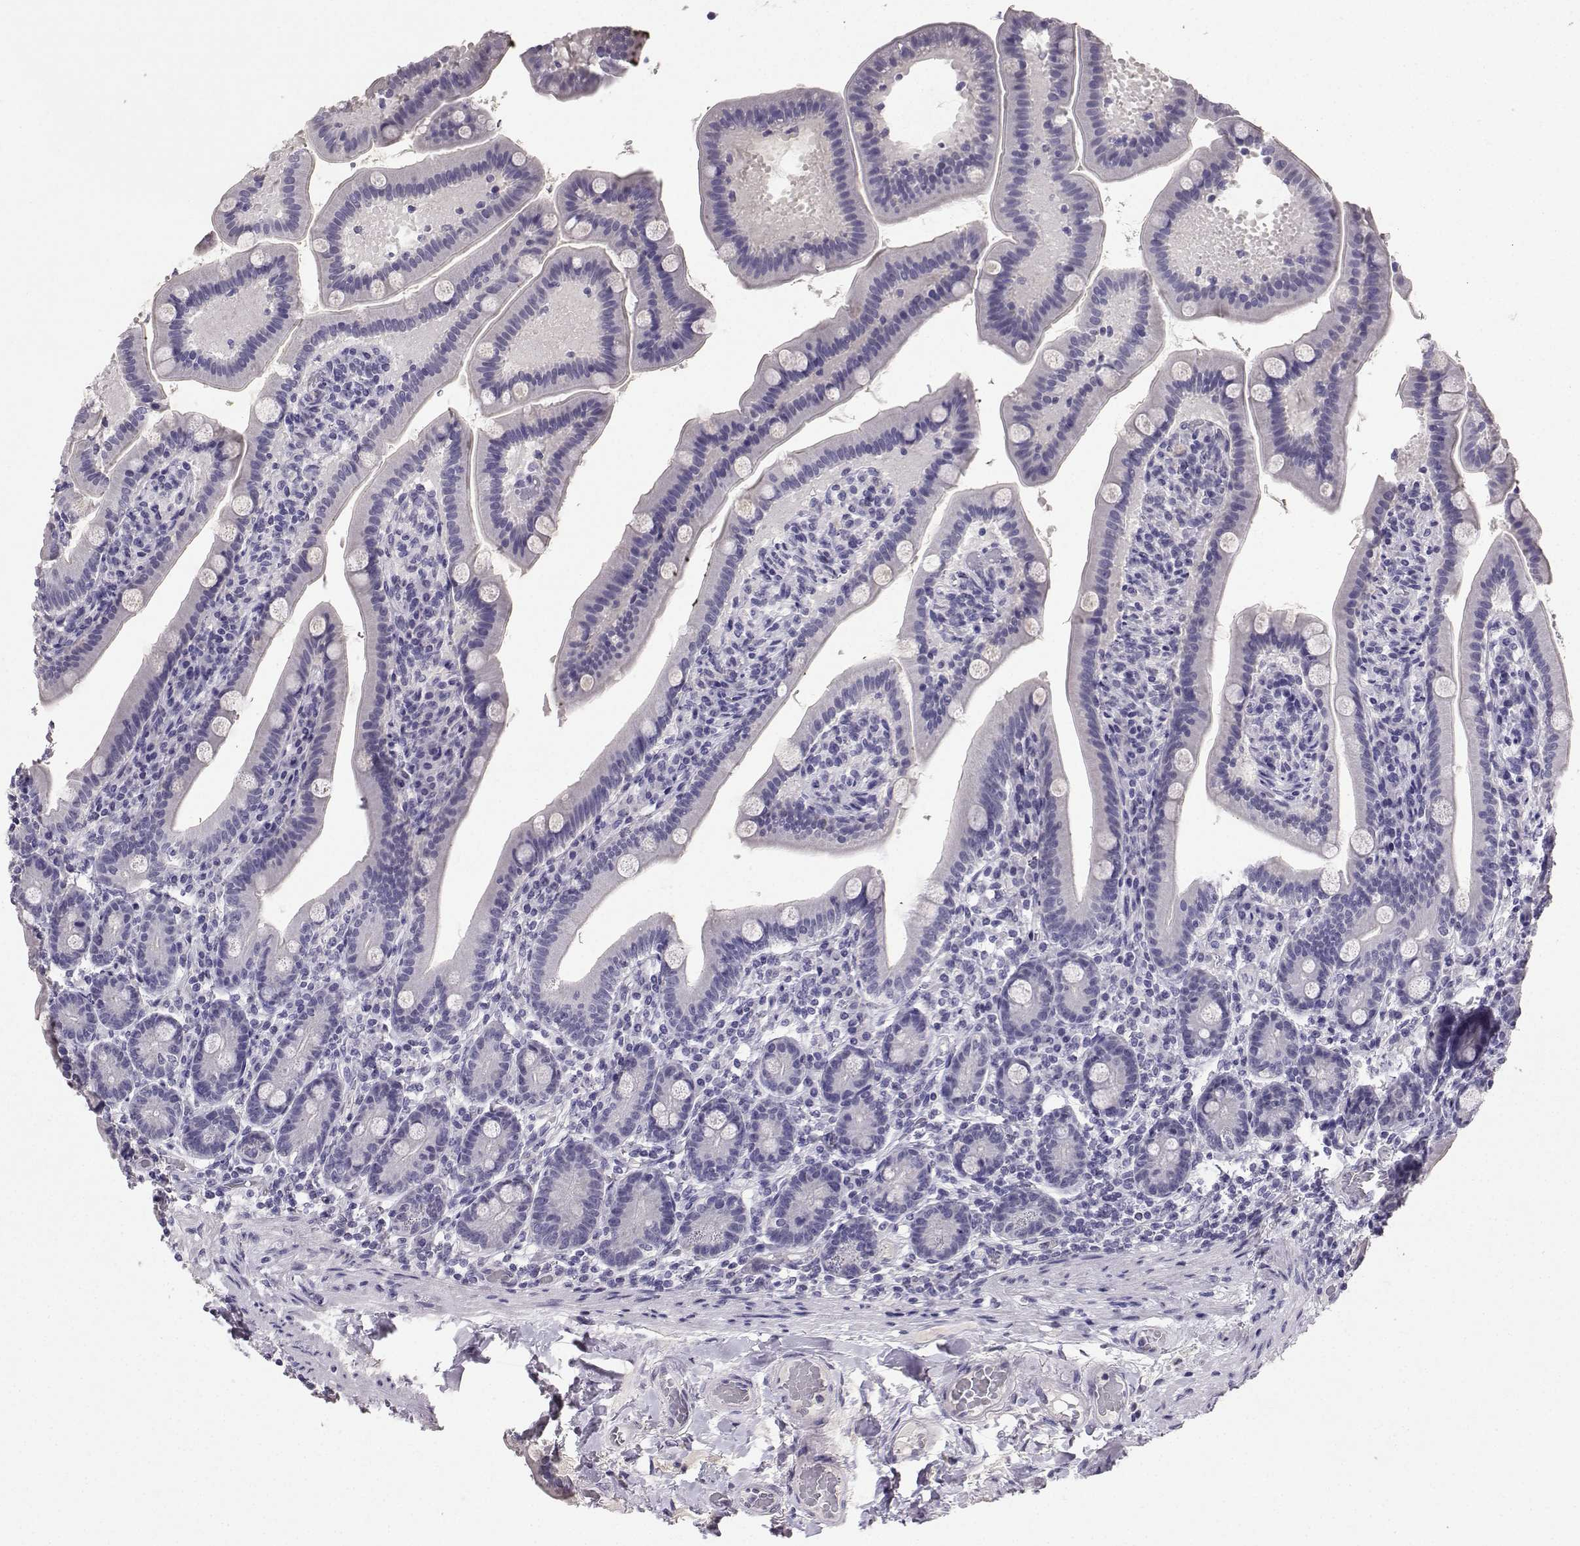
{"staining": {"intensity": "negative", "quantity": "none", "location": "none"}, "tissue": "small intestine", "cell_type": "Glandular cells", "image_type": "normal", "snomed": [{"axis": "morphology", "description": "Normal tissue, NOS"}, {"axis": "topography", "description": "Small intestine"}], "caption": "High power microscopy image of an immunohistochemistry histopathology image of benign small intestine, revealing no significant positivity in glandular cells. Nuclei are stained in blue.", "gene": "SPAG11A", "patient": {"sex": "male", "age": 66}}